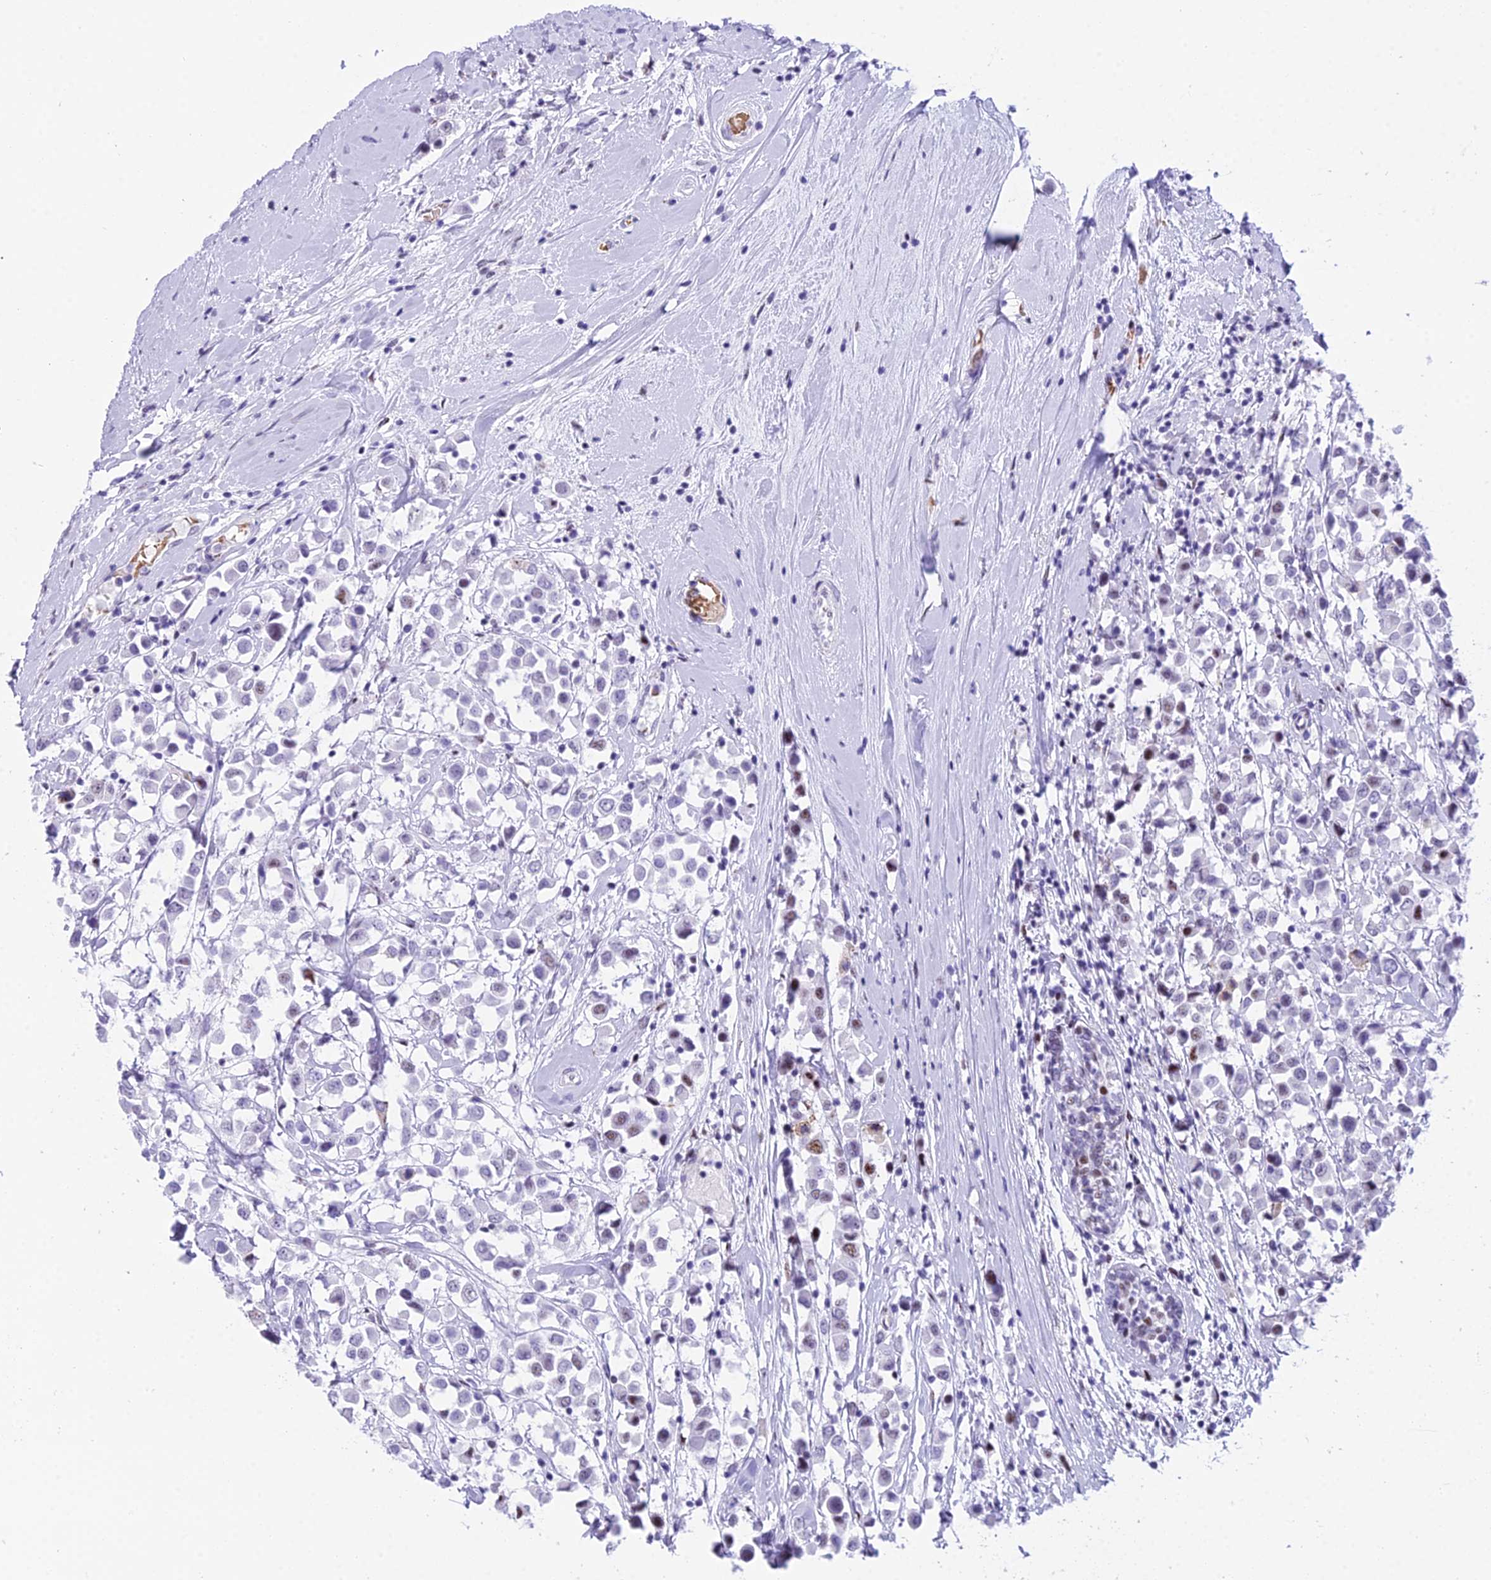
{"staining": {"intensity": "negative", "quantity": "none", "location": "none"}, "tissue": "breast cancer", "cell_type": "Tumor cells", "image_type": "cancer", "snomed": [{"axis": "morphology", "description": "Duct carcinoma"}, {"axis": "topography", "description": "Breast"}], "caption": "Protein analysis of breast cancer shows no significant expression in tumor cells. (Brightfield microscopy of DAB immunohistochemistry at high magnification).", "gene": "RNPS1", "patient": {"sex": "female", "age": 61}}